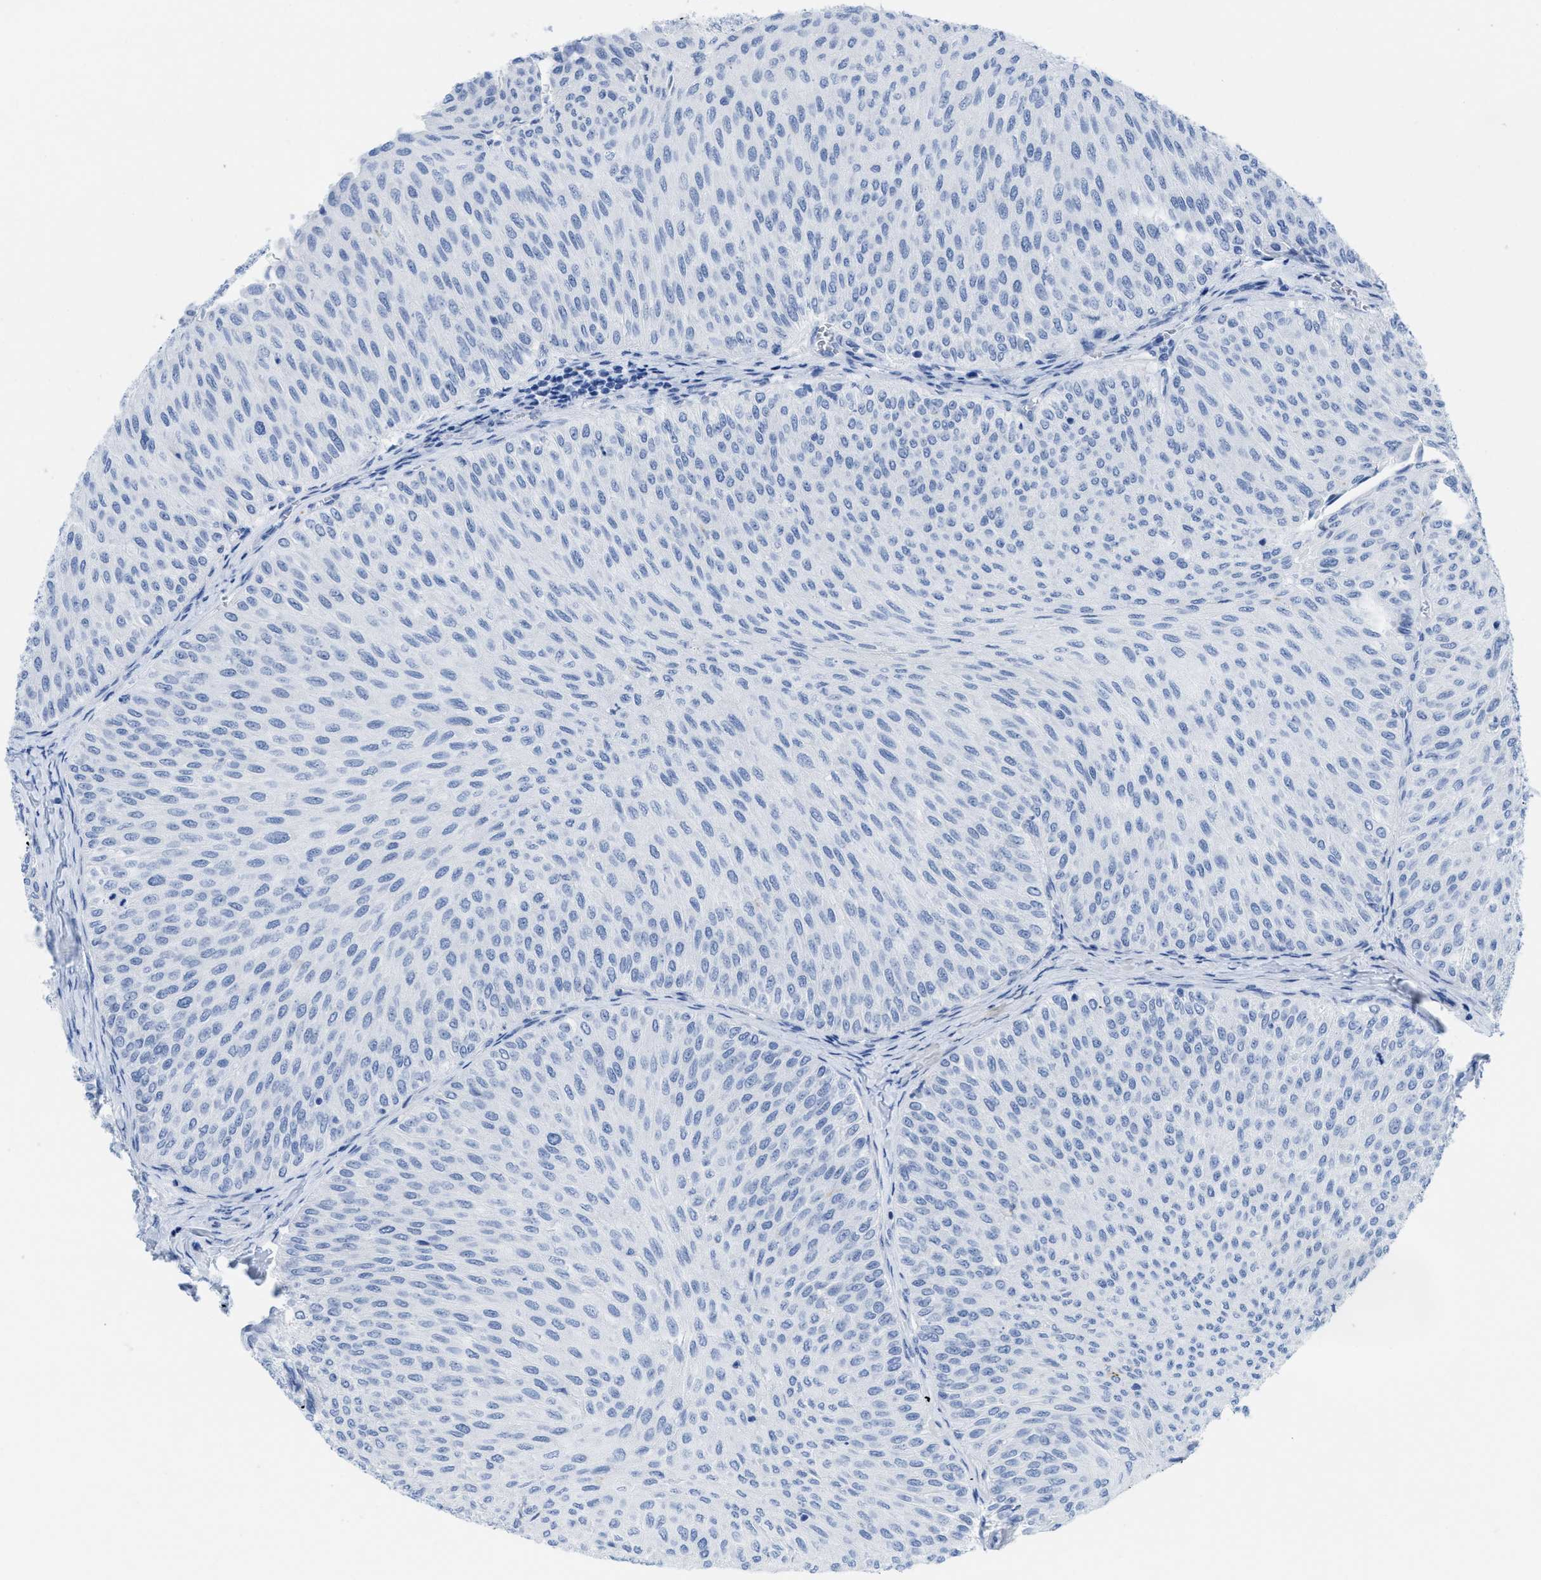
{"staining": {"intensity": "negative", "quantity": "none", "location": "none"}, "tissue": "urothelial cancer", "cell_type": "Tumor cells", "image_type": "cancer", "snomed": [{"axis": "morphology", "description": "Urothelial carcinoma, Low grade"}, {"axis": "topography", "description": "Urinary bladder"}], "caption": "Immunohistochemistry (IHC) histopathology image of human urothelial cancer stained for a protein (brown), which demonstrates no staining in tumor cells.", "gene": "WDR4", "patient": {"sex": "male", "age": 78}}